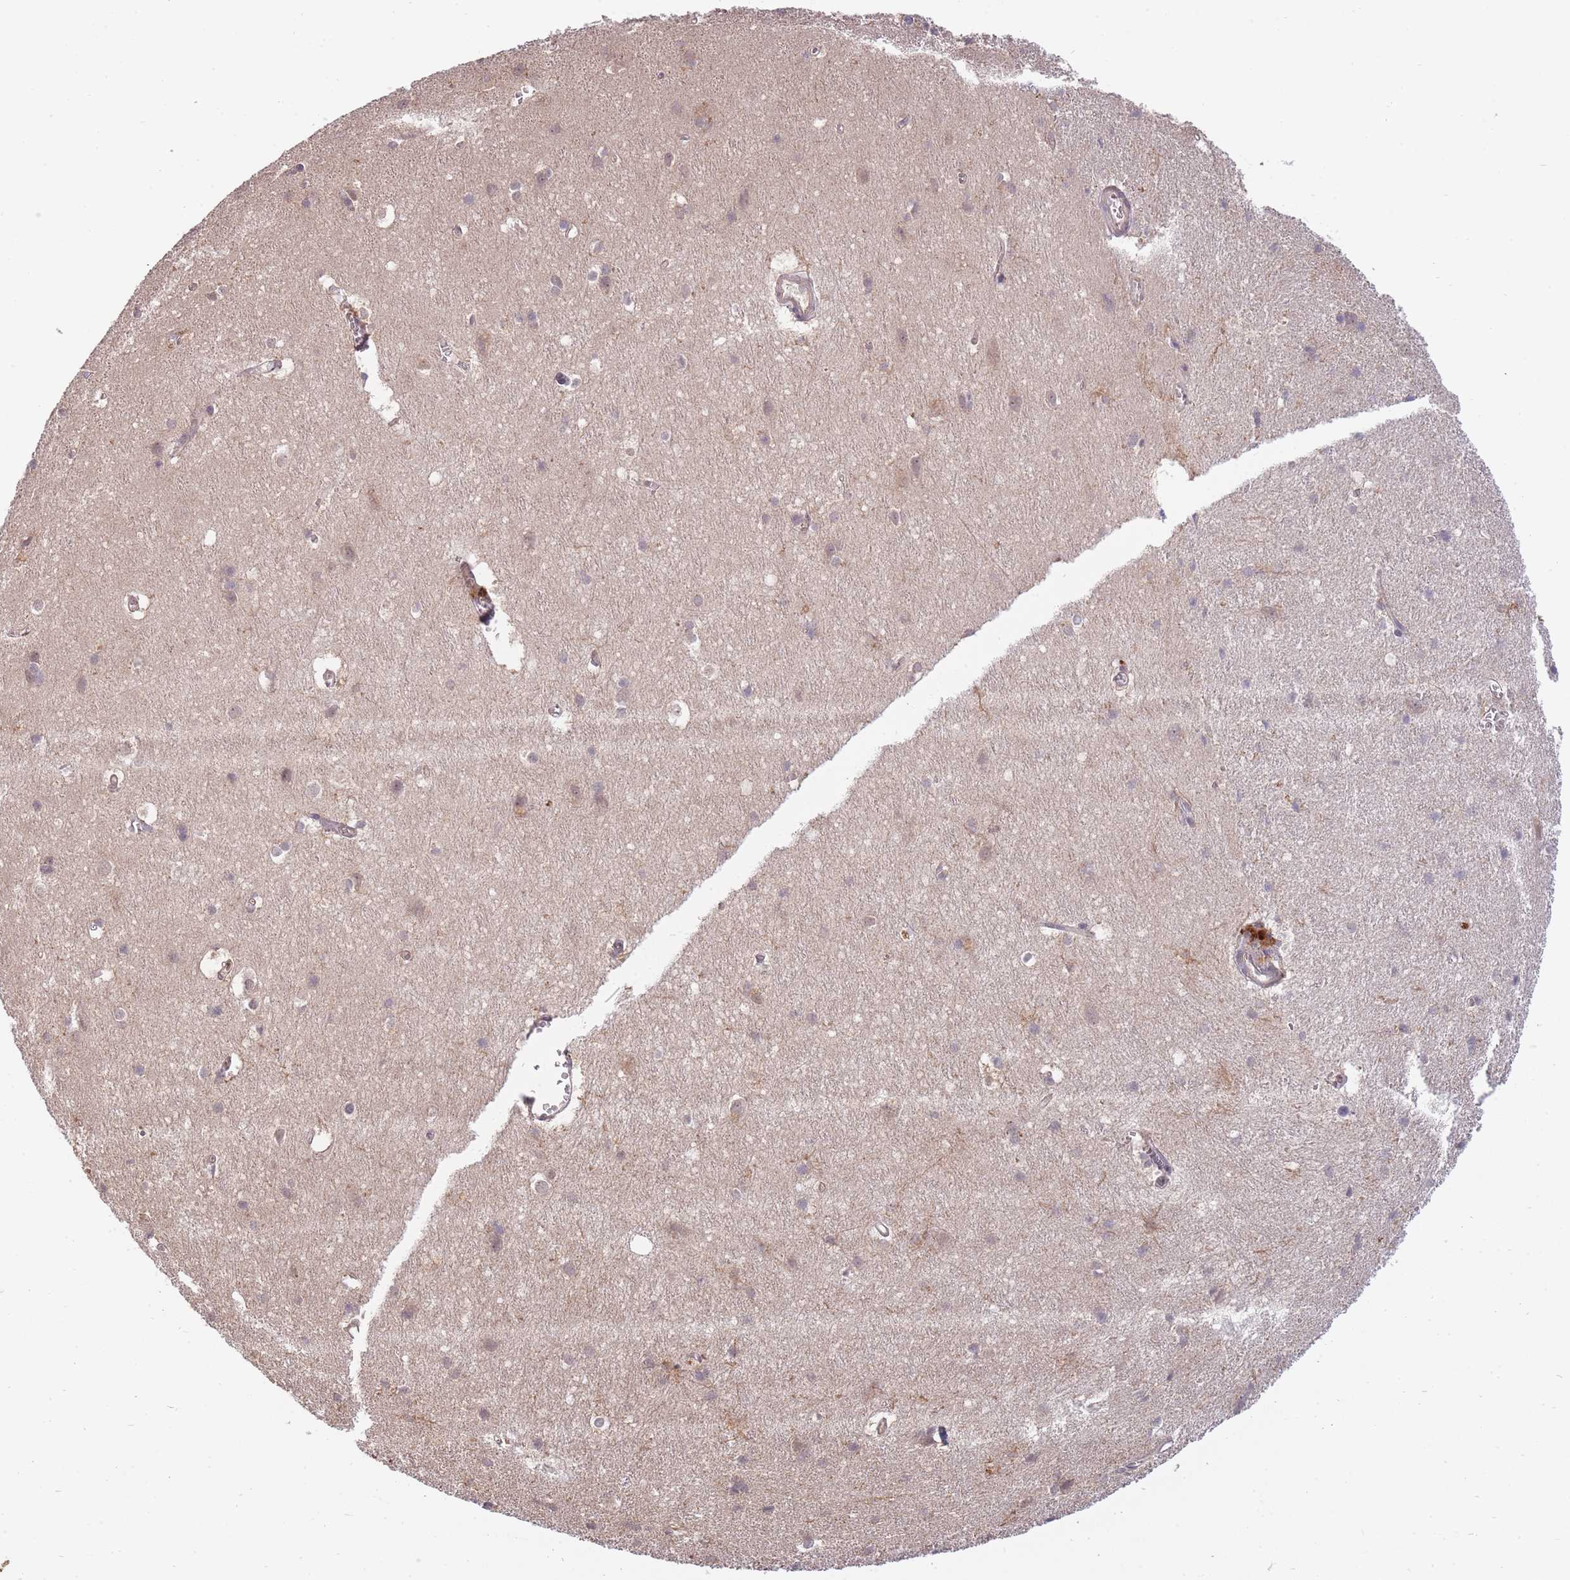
{"staining": {"intensity": "negative", "quantity": "none", "location": "none"}, "tissue": "cerebral cortex", "cell_type": "Endothelial cells", "image_type": "normal", "snomed": [{"axis": "morphology", "description": "Normal tissue, NOS"}, {"axis": "topography", "description": "Cerebral cortex"}], "caption": "This is an immunohistochemistry image of normal cerebral cortex. There is no staining in endothelial cells.", "gene": "SMC6", "patient": {"sex": "male", "age": 54}}